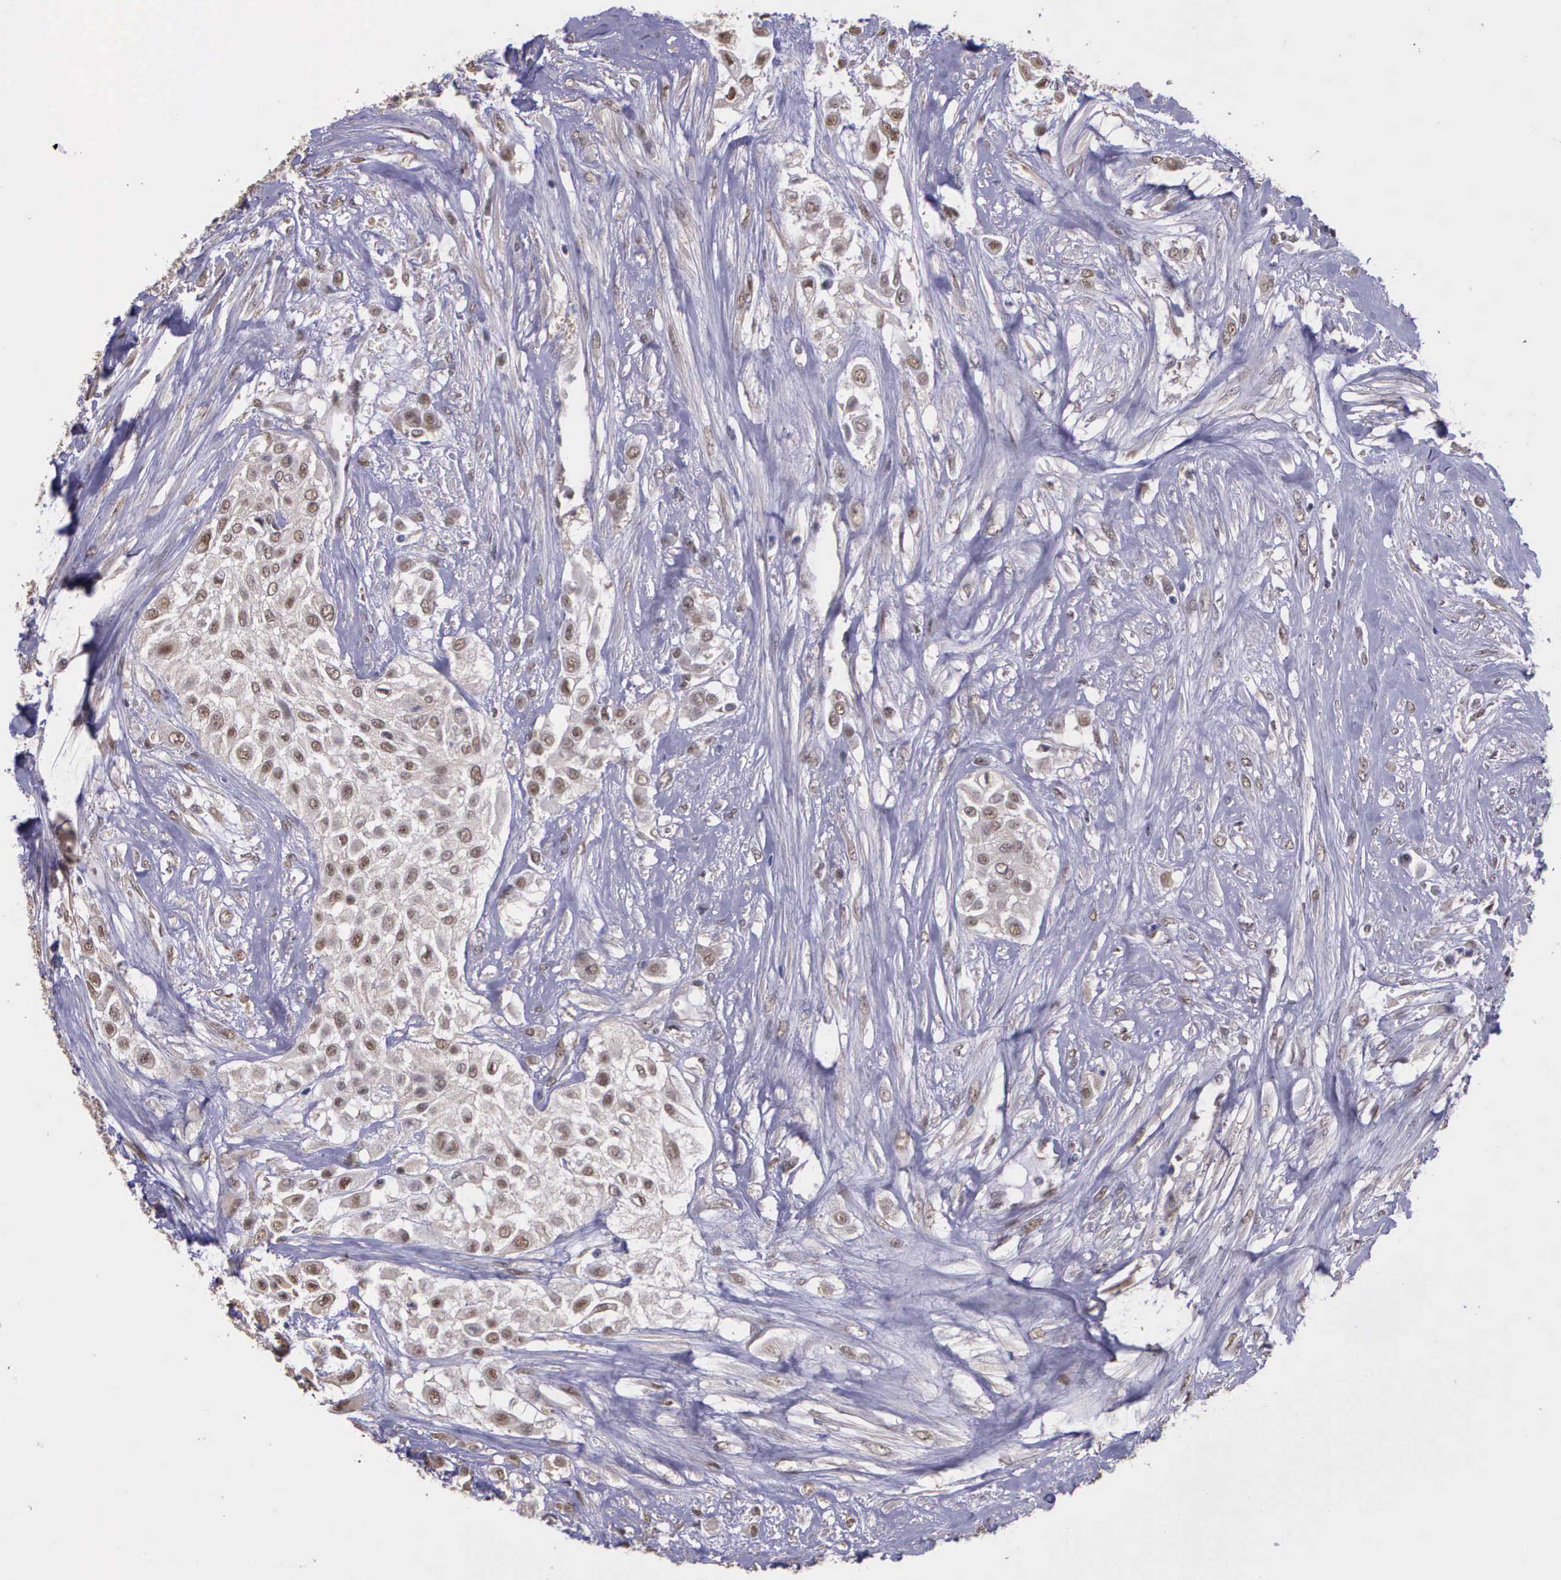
{"staining": {"intensity": "weak", "quantity": "25%-75%", "location": "cytoplasmic/membranous,nuclear"}, "tissue": "urothelial cancer", "cell_type": "Tumor cells", "image_type": "cancer", "snomed": [{"axis": "morphology", "description": "Urothelial carcinoma, High grade"}, {"axis": "topography", "description": "Urinary bladder"}], "caption": "Weak cytoplasmic/membranous and nuclear expression for a protein is present in about 25%-75% of tumor cells of urothelial cancer using IHC.", "gene": "PSMC1", "patient": {"sex": "male", "age": 57}}